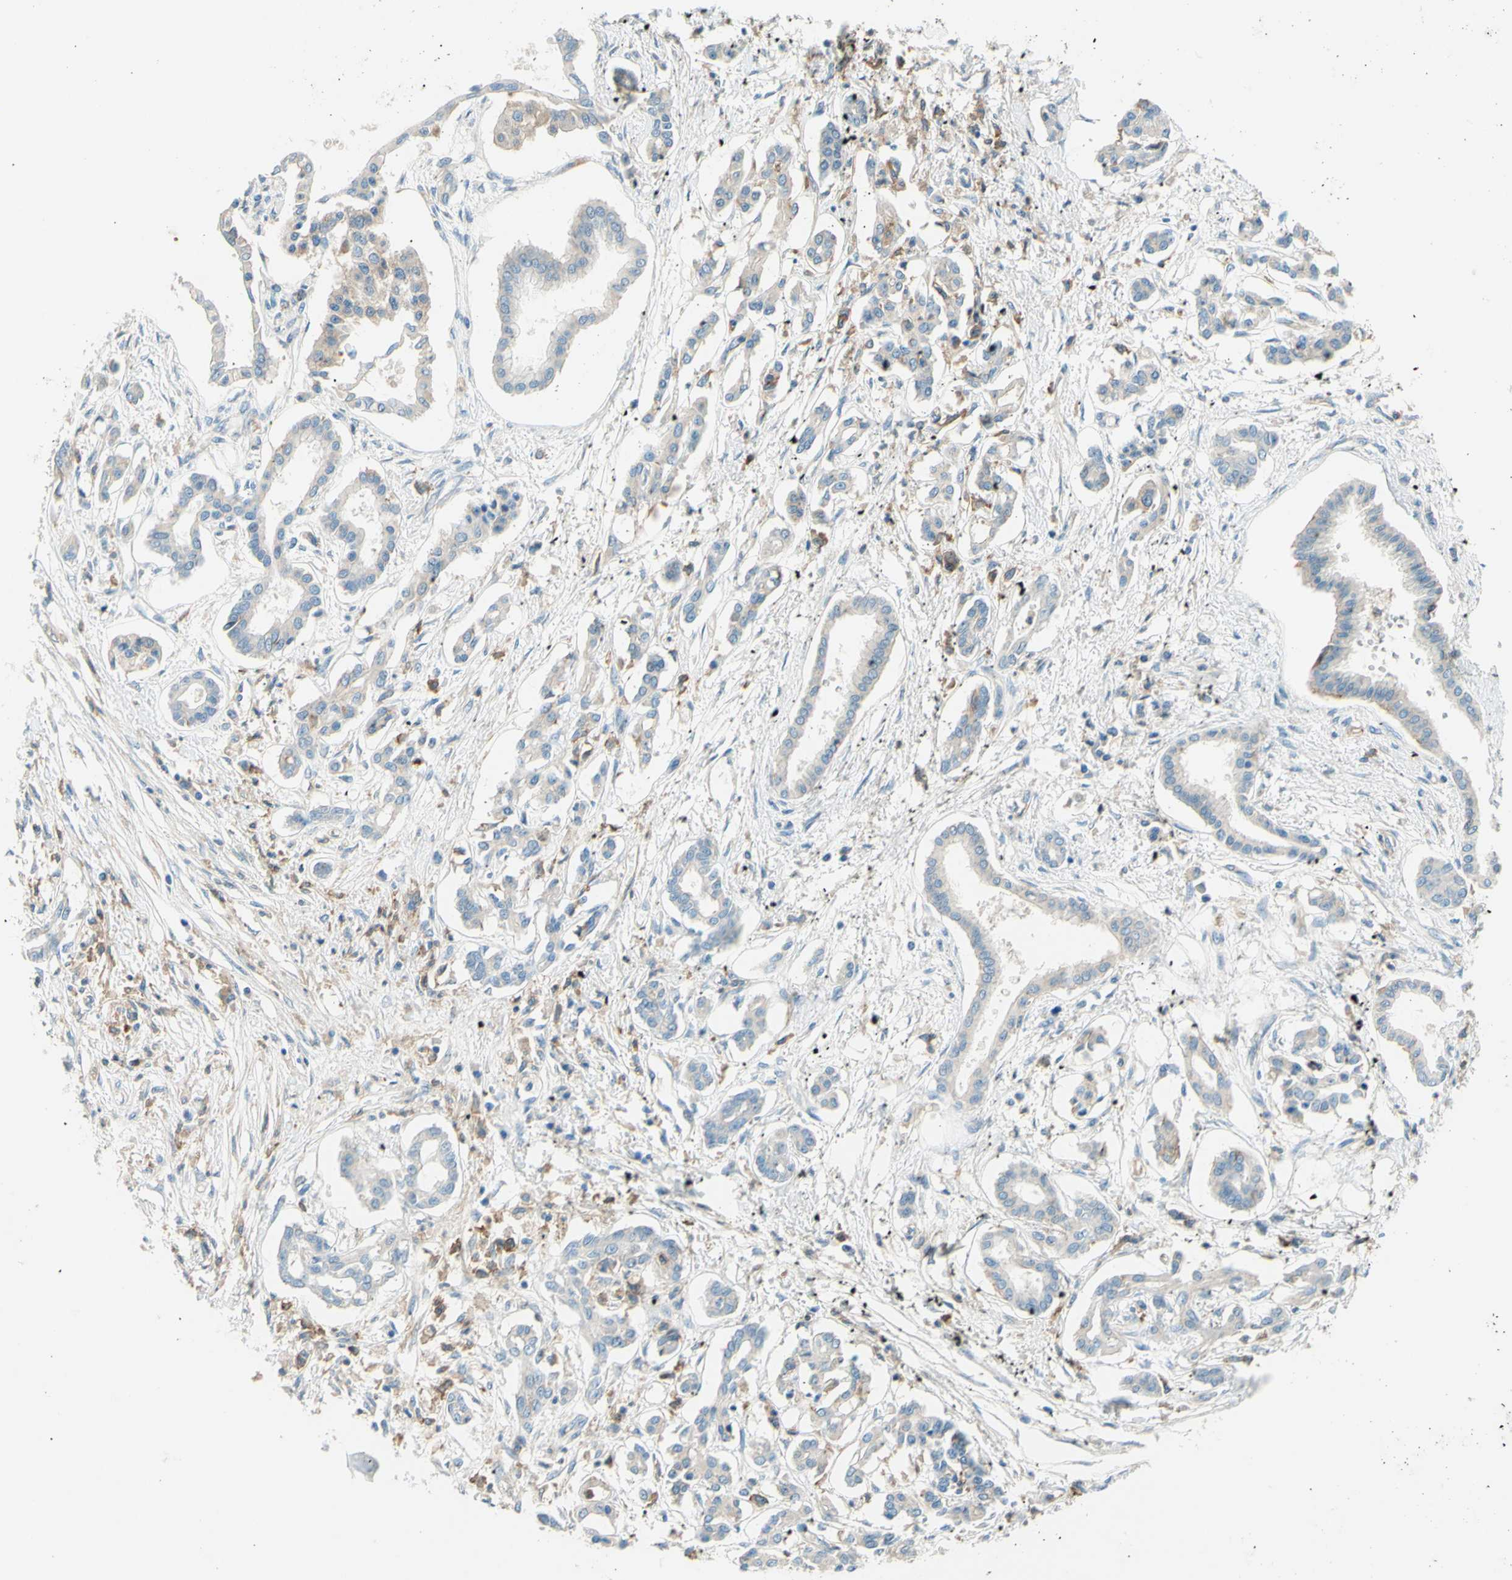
{"staining": {"intensity": "weak", "quantity": "<25%", "location": "cytoplasmic/membranous"}, "tissue": "pancreatic cancer", "cell_type": "Tumor cells", "image_type": "cancer", "snomed": [{"axis": "morphology", "description": "Adenocarcinoma, NOS"}, {"axis": "topography", "description": "Pancreas"}], "caption": "Protein analysis of adenocarcinoma (pancreatic) shows no significant expression in tumor cells.", "gene": "SIGLEC9", "patient": {"sex": "male", "age": 56}}